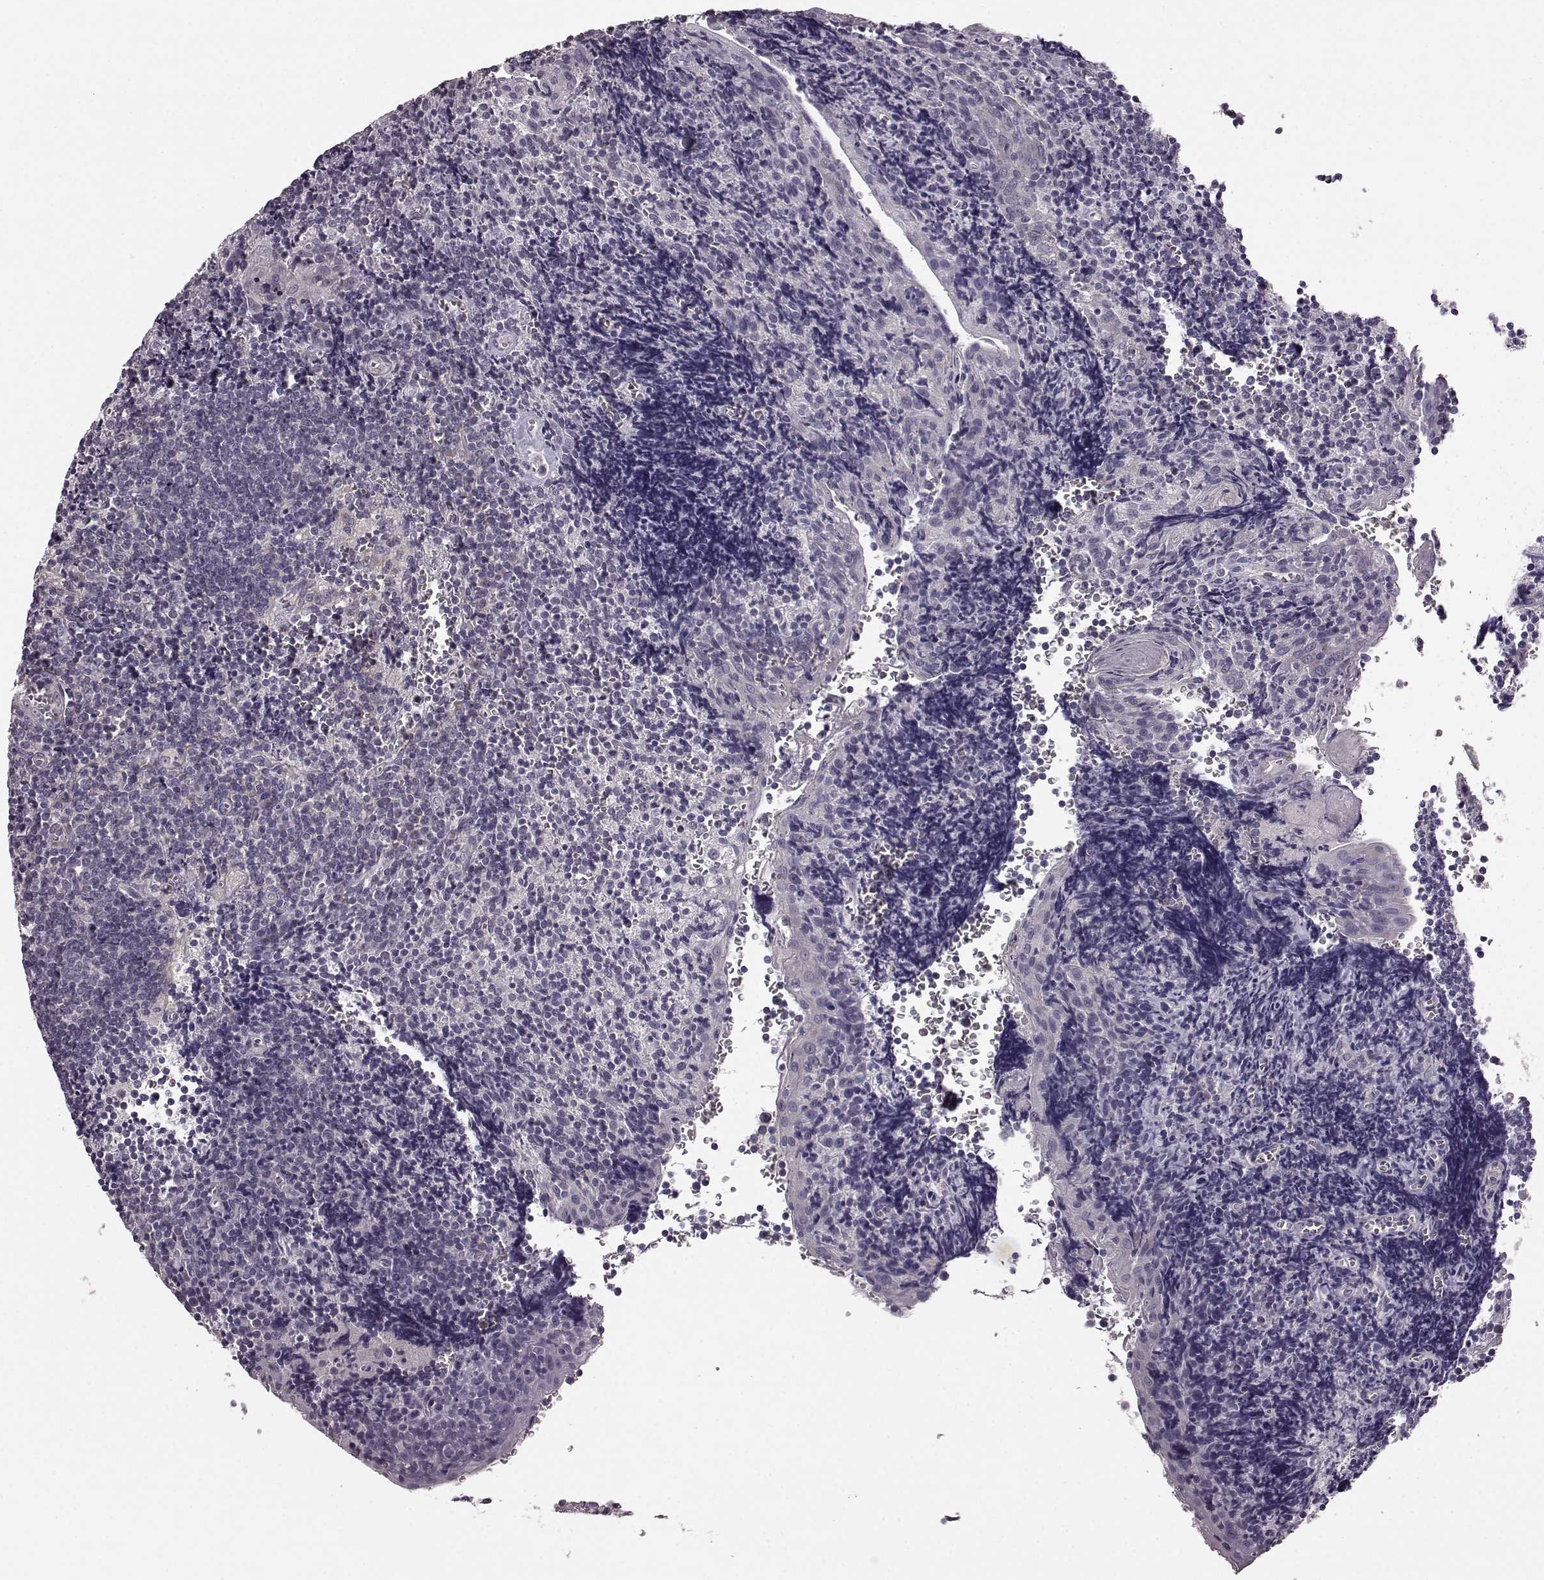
{"staining": {"intensity": "negative", "quantity": "none", "location": "none"}, "tissue": "tonsil", "cell_type": "Germinal center cells", "image_type": "normal", "snomed": [{"axis": "morphology", "description": "Normal tissue, NOS"}, {"axis": "morphology", "description": "Inflammation, NOS"}, {"axis": "topography", "description": "Tonsil"}], "caption": "An immunohistochemistry histopathology image of normal tonsil is shown. There is no staining in germinal center cells of tonsil. The staining is performed using DAB brown chromogen with nuclei counter-stained in using hematoxylin.", "gene": "GRK1", "patient": {"sex": "female", "age": 31}}